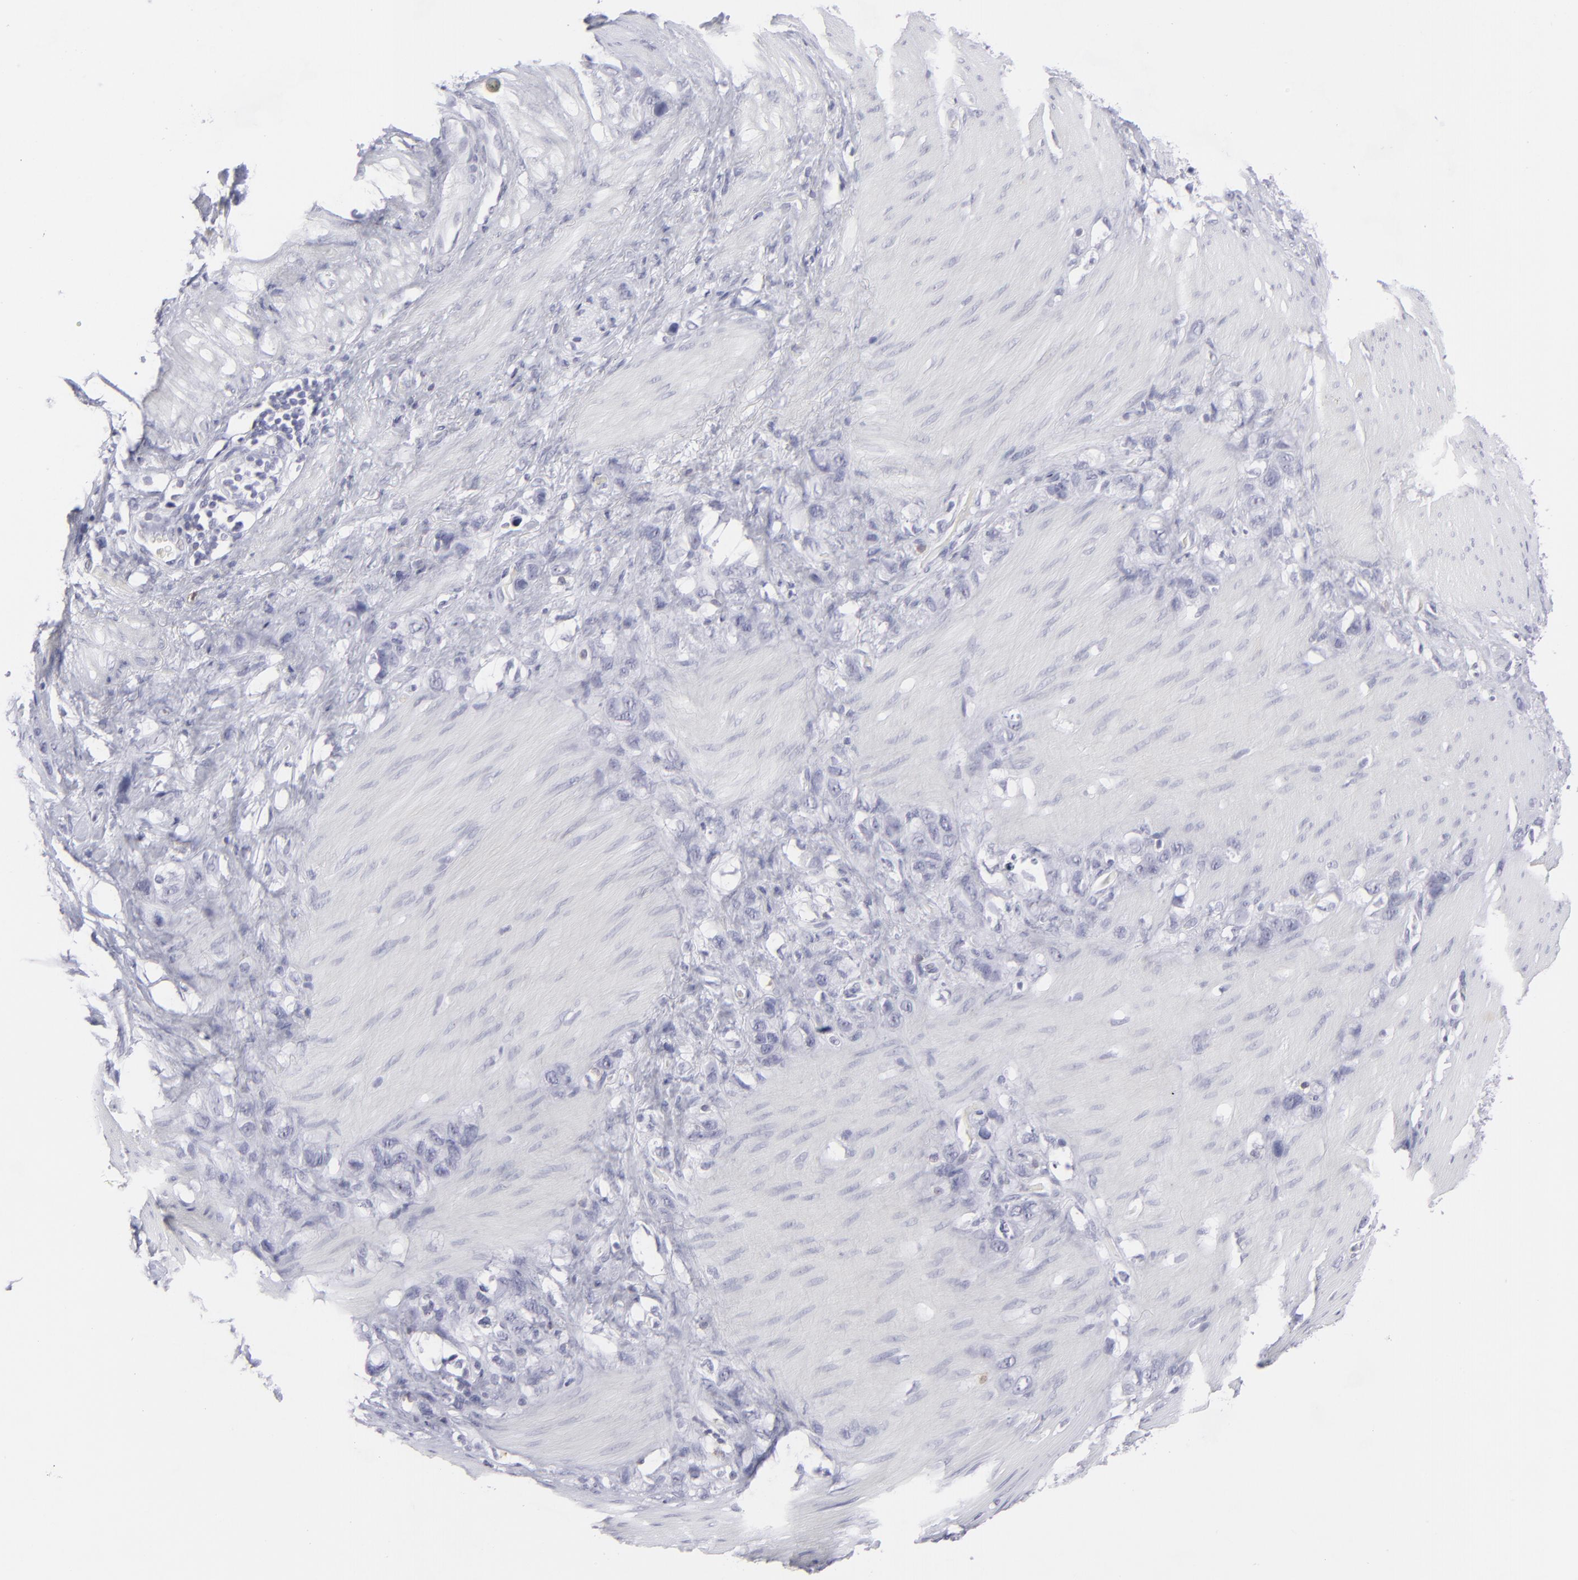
{"staining": {"intensity": "negative", "quantity": "none", "location": "none"}, "tissue": "stomach cancer", "cell_type": "Tumor cells", "image_type": "cancer", "snomed": [{"axis": "morphology", "description": "Normal tissue, NOS"}, {"axis": "morphology", "description": "Adenocarcinoma, NOS"}, {"axis": "morphology", "description": "Adenocarcinoma, High grade"}, {"axis": "topography", "description": "Stomach, upper"}, {"axis": "topography", "description": "Stomach"}], "caption": "IHC micrograph of stomach cancer stained for a protein (brown), which reveals no staining in tumor cells.", "gene": "CD7", "patient": {"sex": "female", "age": 65}}